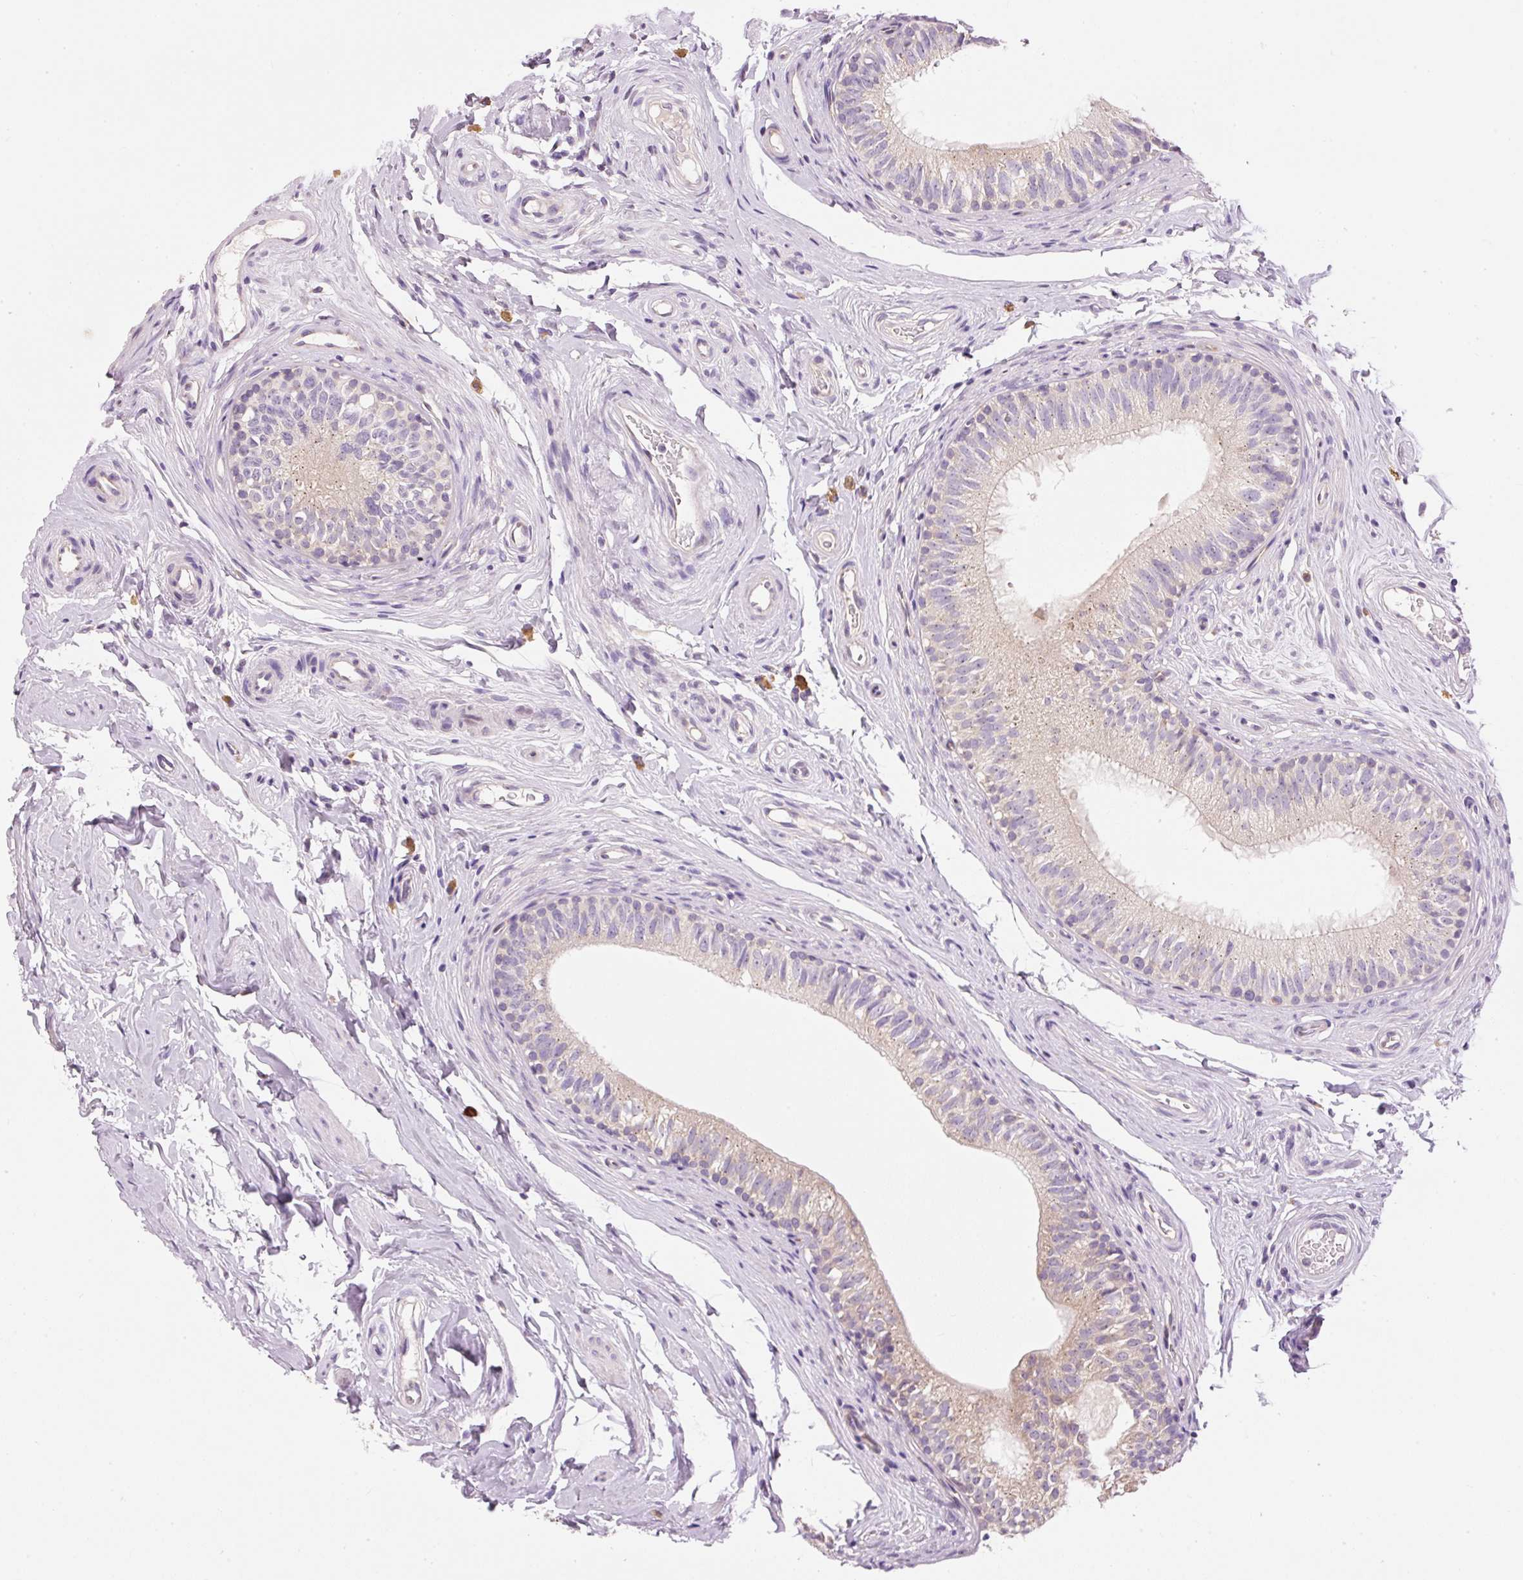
{"staining": {"intensity": "weak", "quantity": "<25%", "location": "cytoplasmic/membranous"}, "tissue": "epididymis", "cell_type": "Glandular cells", "image_type": "normal", "snomed": [{"axis": "morphology", "description": "Normal tissue, NOS"}, {"axis": "morphology", "description": "Seminoma, NOS"}, {"axis": "topography", "description": "Testis"}, {"axis": "topography", "description": "Epididymis"}], "caption": "Immunohistochemistry image of benign epididymis stained for a protein (brown), which demonstrates no positivity in glandular cells.", "gene": "PNPLA5", "patient": {"sex": "male", "age": 45}}